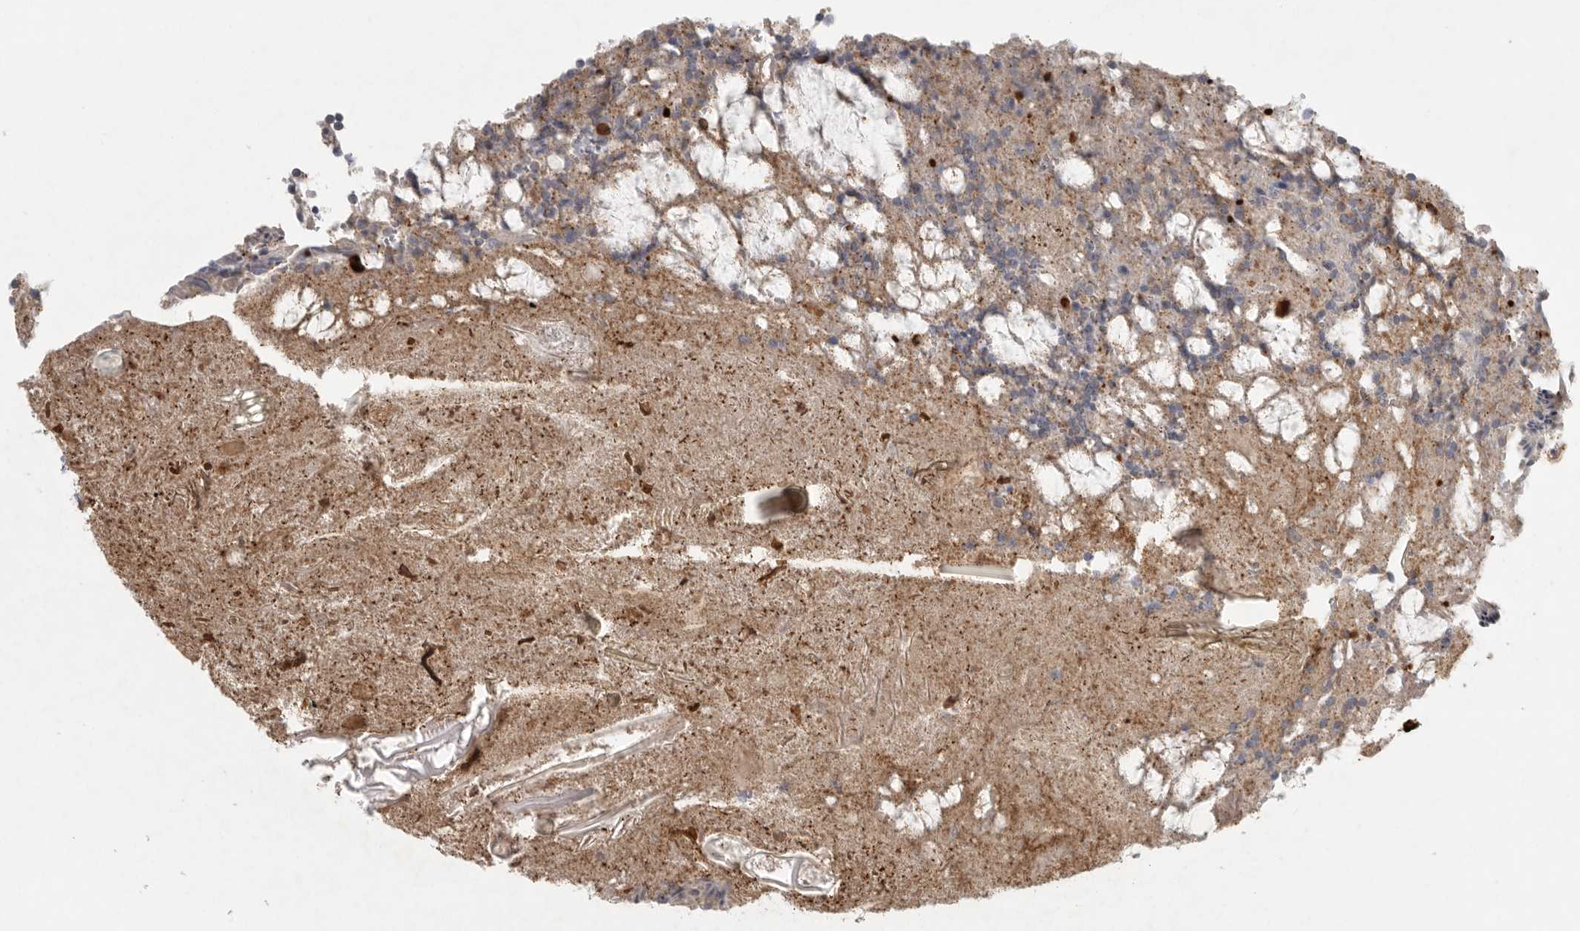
{"staining": {"intensity": "weak", "quantity": "<25%", "location": "cytoplasmic/membranous"}, "tissue": "appendix", "cell_type": "Glandular cells", "image_type": "normal", "snomed": [{"axis": "morphology", "description": "Normal tissue, NOS"}, {"axis": "topography", "description": "Appendix"}], "caption": "Immunohistochemistry (IHC) image of unremarkable human appendix stained for a protein (brown), which displays no staining in glandular cells.", "gene": "TMEM69", "patient": {"sex": "female", "age": 17}}